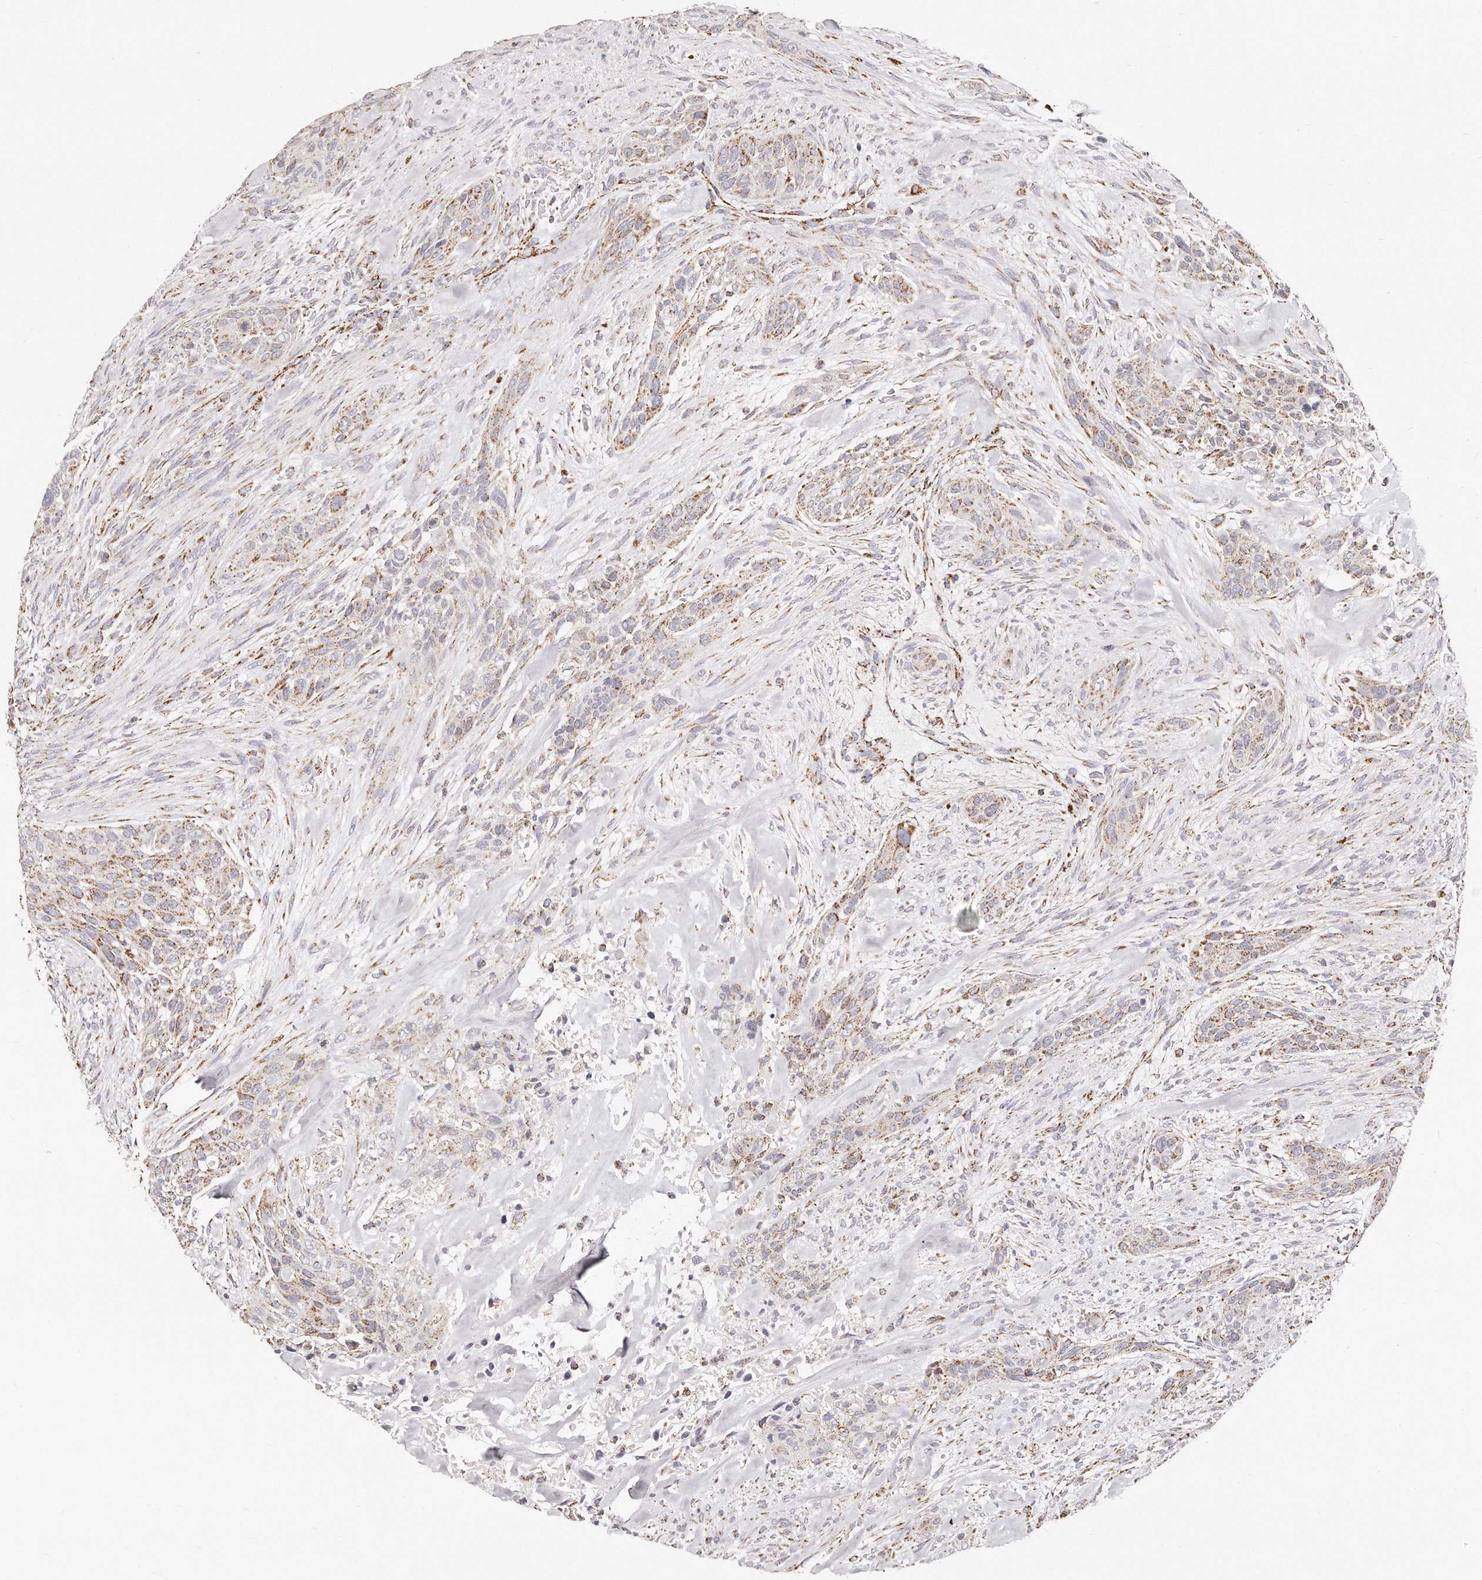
{"staining": {"intensity": "moderate", "quantity": "25%-75%", "location": "cytoplasmic/membranous"}, "tissue": "urothelial cancer", "cell_type": "Tumor cells", "image_type": "cancer", "snomed": [{"axis": "morphology", "description": "Urothelial carcinoma, High grade"}, {"axis": "topography", "description": "Urinary bladder"}], "caption": "Immunohistochemistry (IHC) (DAB (3,3'-diaminobenzidine)) staining of human urothelial carcinoma (high-grade) displays moderate cytoplasmic/membranous protein positivity in about 25%-75% of tumor cells. The staining was performed using DAB (3,3'-diaminobenzidine), with brown indicating positive protein expression. Nuclei are stained blue with hematoxylin.", "gene": "RTKN", "patient": {"sex": "male", "age": 35}}